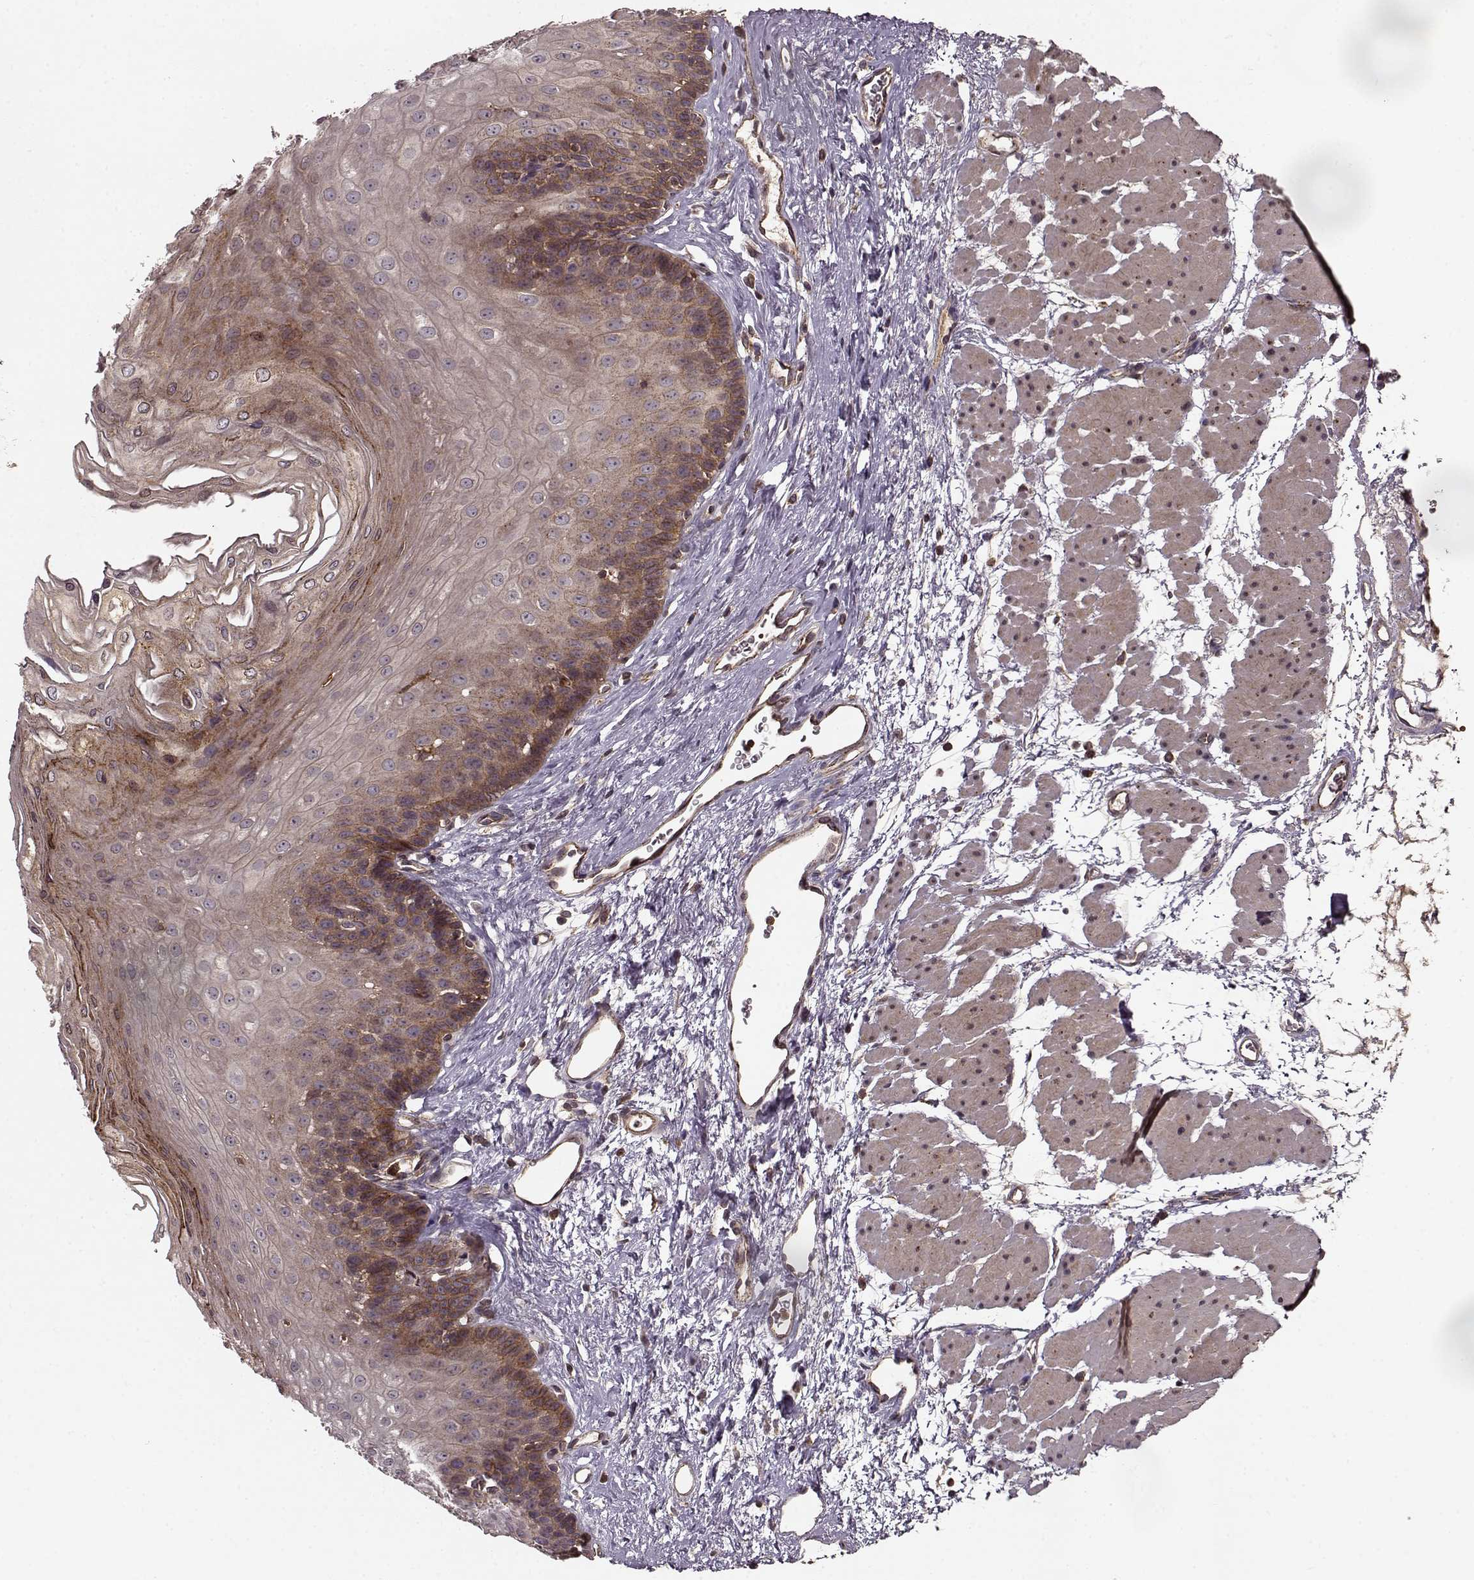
{"staining": {"intensity": "moderate", "quantity": "25%-75%", "location": "cytoplasmic/membranous"}, "tissue": "esophagus", "cell_type": "Squamous epithelial cells", "image_type": "normal", "snomed": [{"axis": "morphology", "description": "Normal tissue, NOS"}, {"axis": "topography", "description": "Esophagus"}], "caption": "Squamous epithelial cells demonstrate moderate cytoplasmic/membranous staining in about 25%-75% of cells in unremarkable esophagus.", "gene": "IFRD2", "patient": {"sex": "female", "age": 62}}